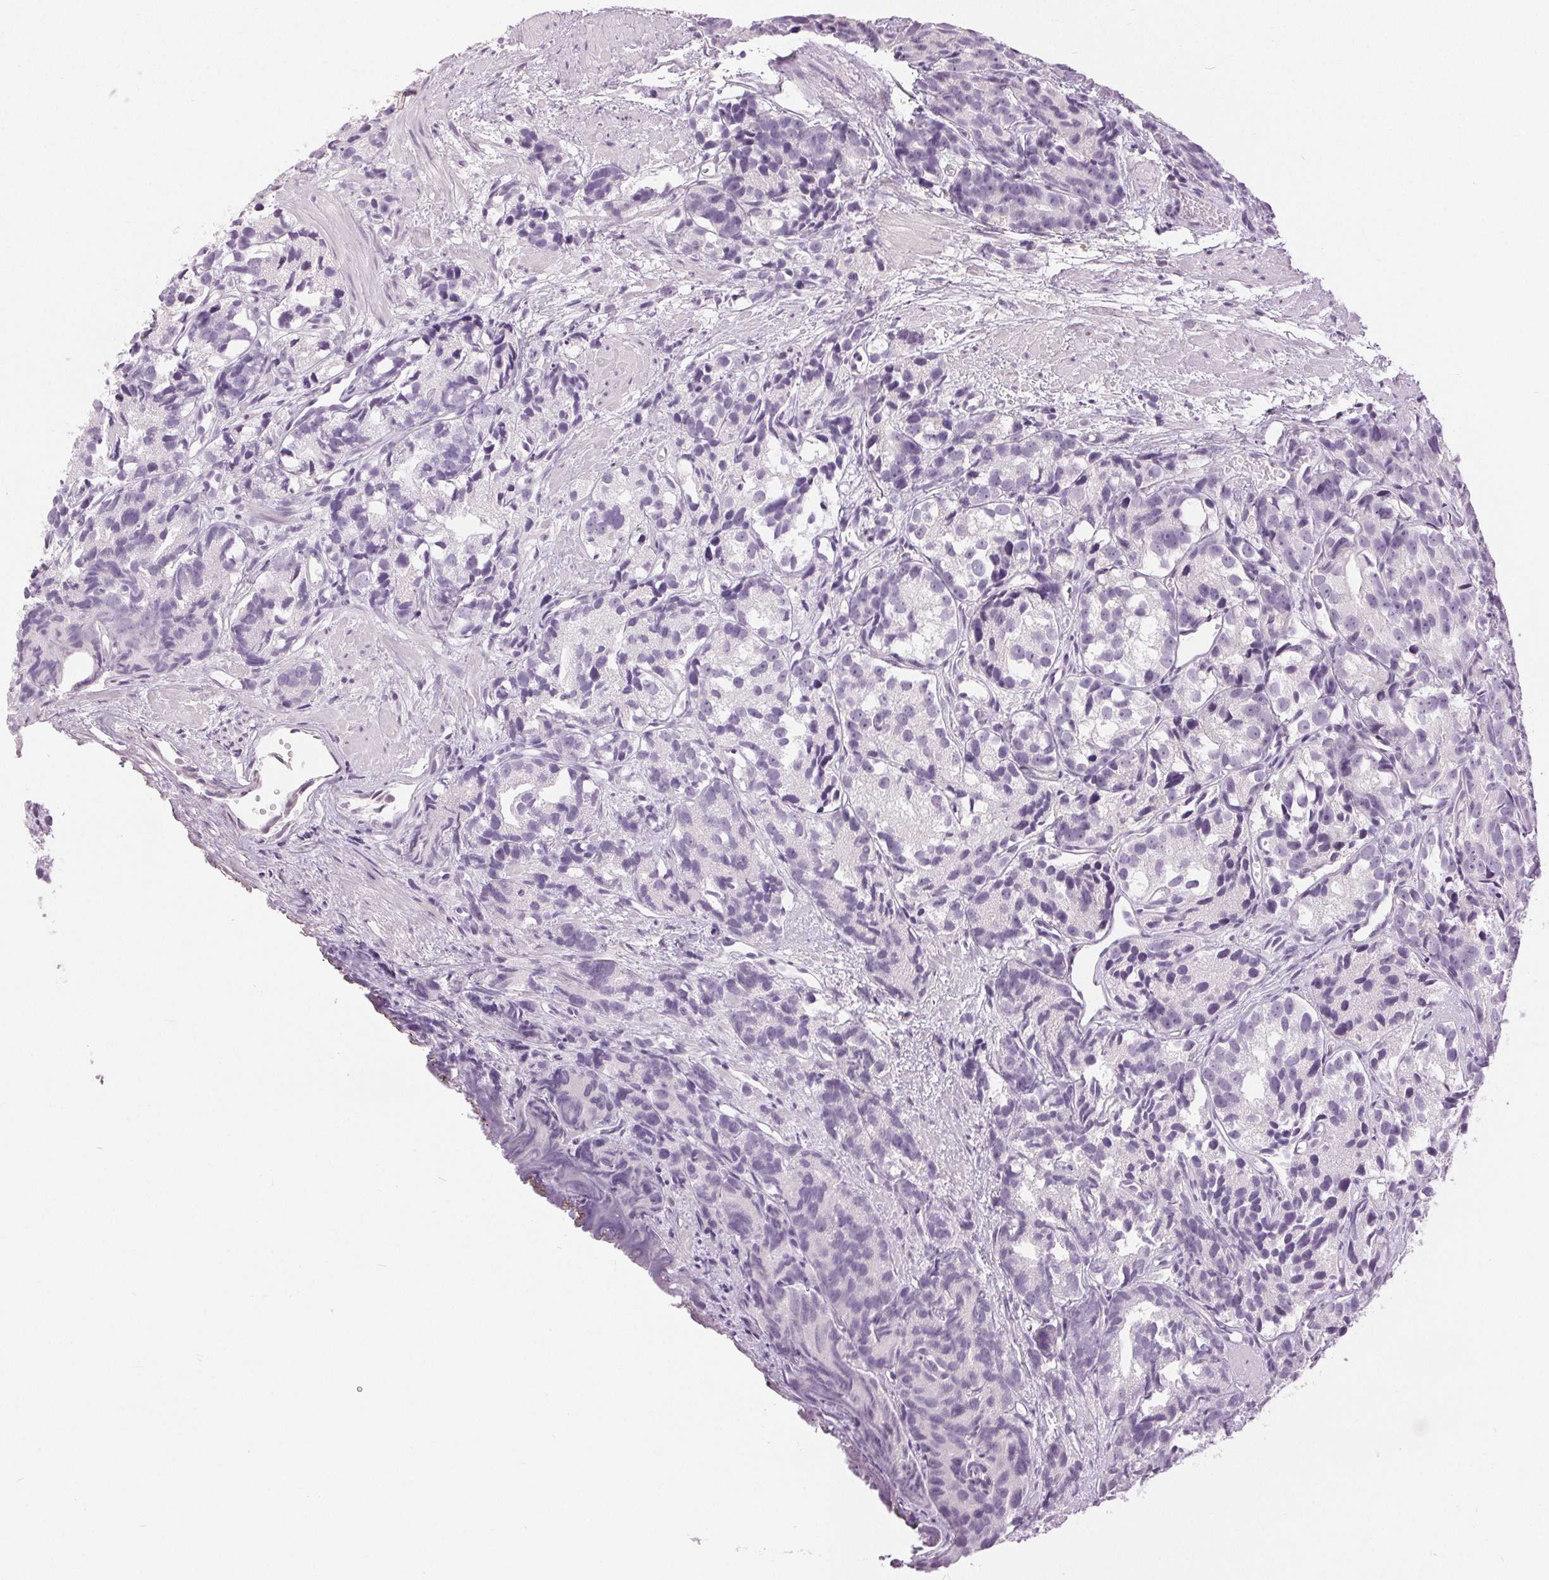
{"staining": {"intensity": "negative", "quantity": "none", "location": "none"}, "tissue": "prostate cancer", "cell_type": "Tumor cells", "image_type": "cancer", "snomed": [{"axis": "morphology", "description": "Adenocarcinoma, High grade"}, {"axis": "topography", "description": "Prostate"}], "caption": "Immunohistochemical staining of prostate cancer demonstrates no significant positivity in tumor cells.", "gene": "DSG3", "patient": {"sex": "male", "age": 77}}